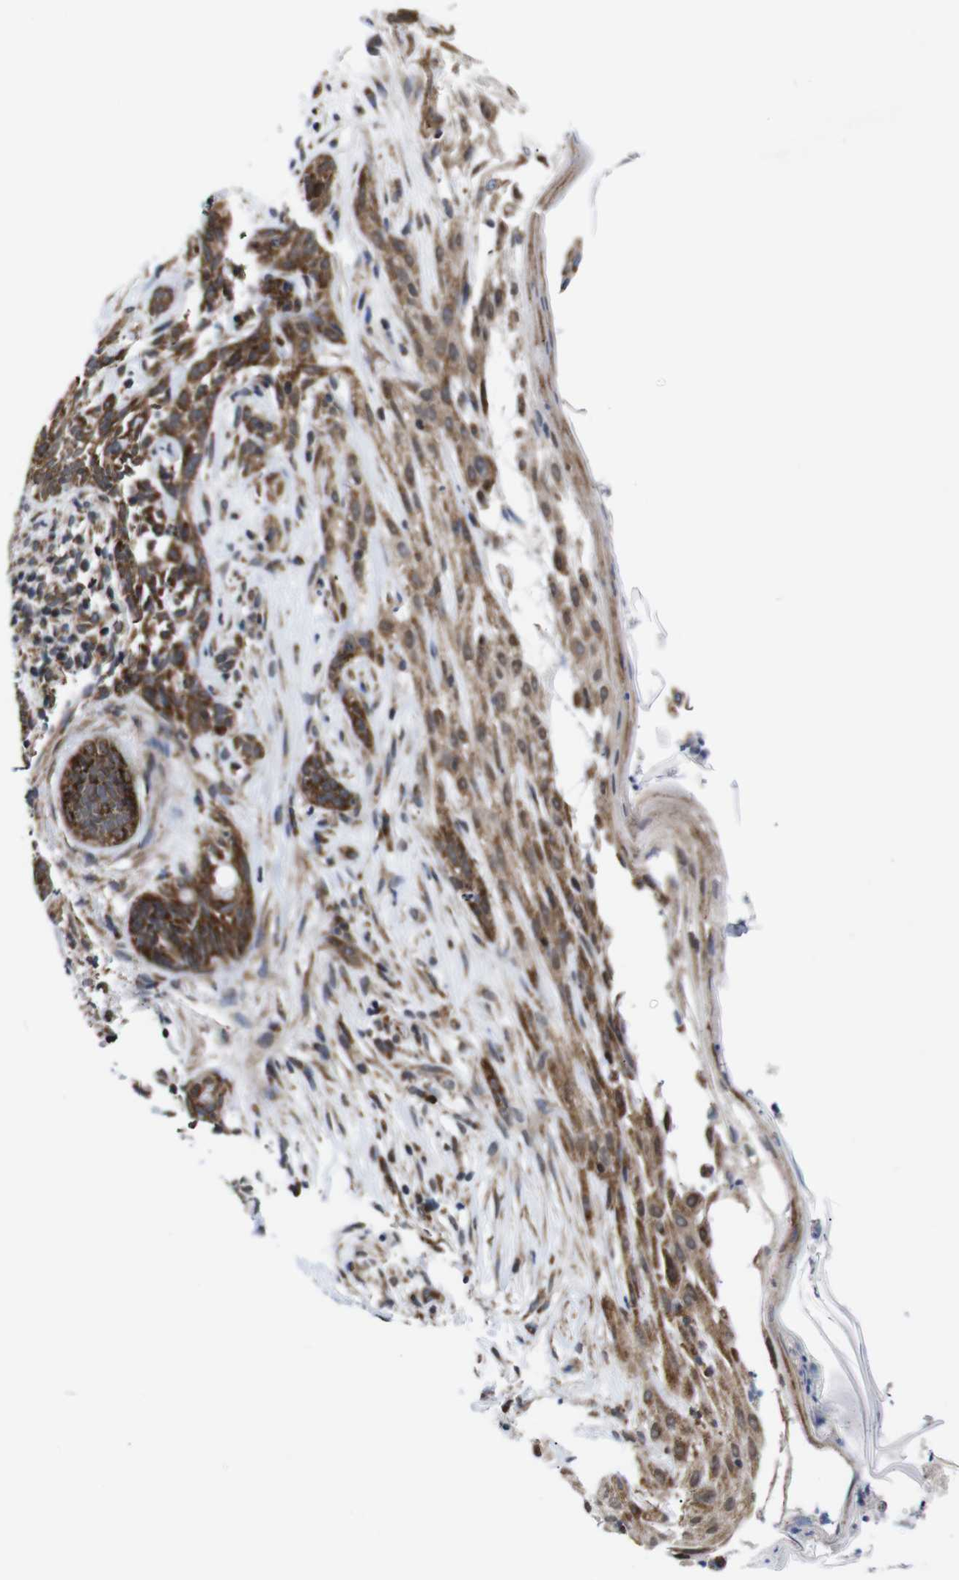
{"staining": {"intensity": "strong", "quantity": ">75%", "location": "cytoplasmic/membranous"}, "tissue": "skin cancer", "cell_type": "Tumor cells", "image_type": "cancer", "snomed": [{"axis": "morphology", "description": "Basal cell carcinoma"}, {"axis": "topography", "description": "Skin"}], "caption": "Skin cancer tissue exhibits strong cytoplasmic/membranous positivity in about >75% of tumor cells, visualized by immunohistochemistry.", "gene": "C17orf80", "patient": {"sex": "female", "age": 70}}